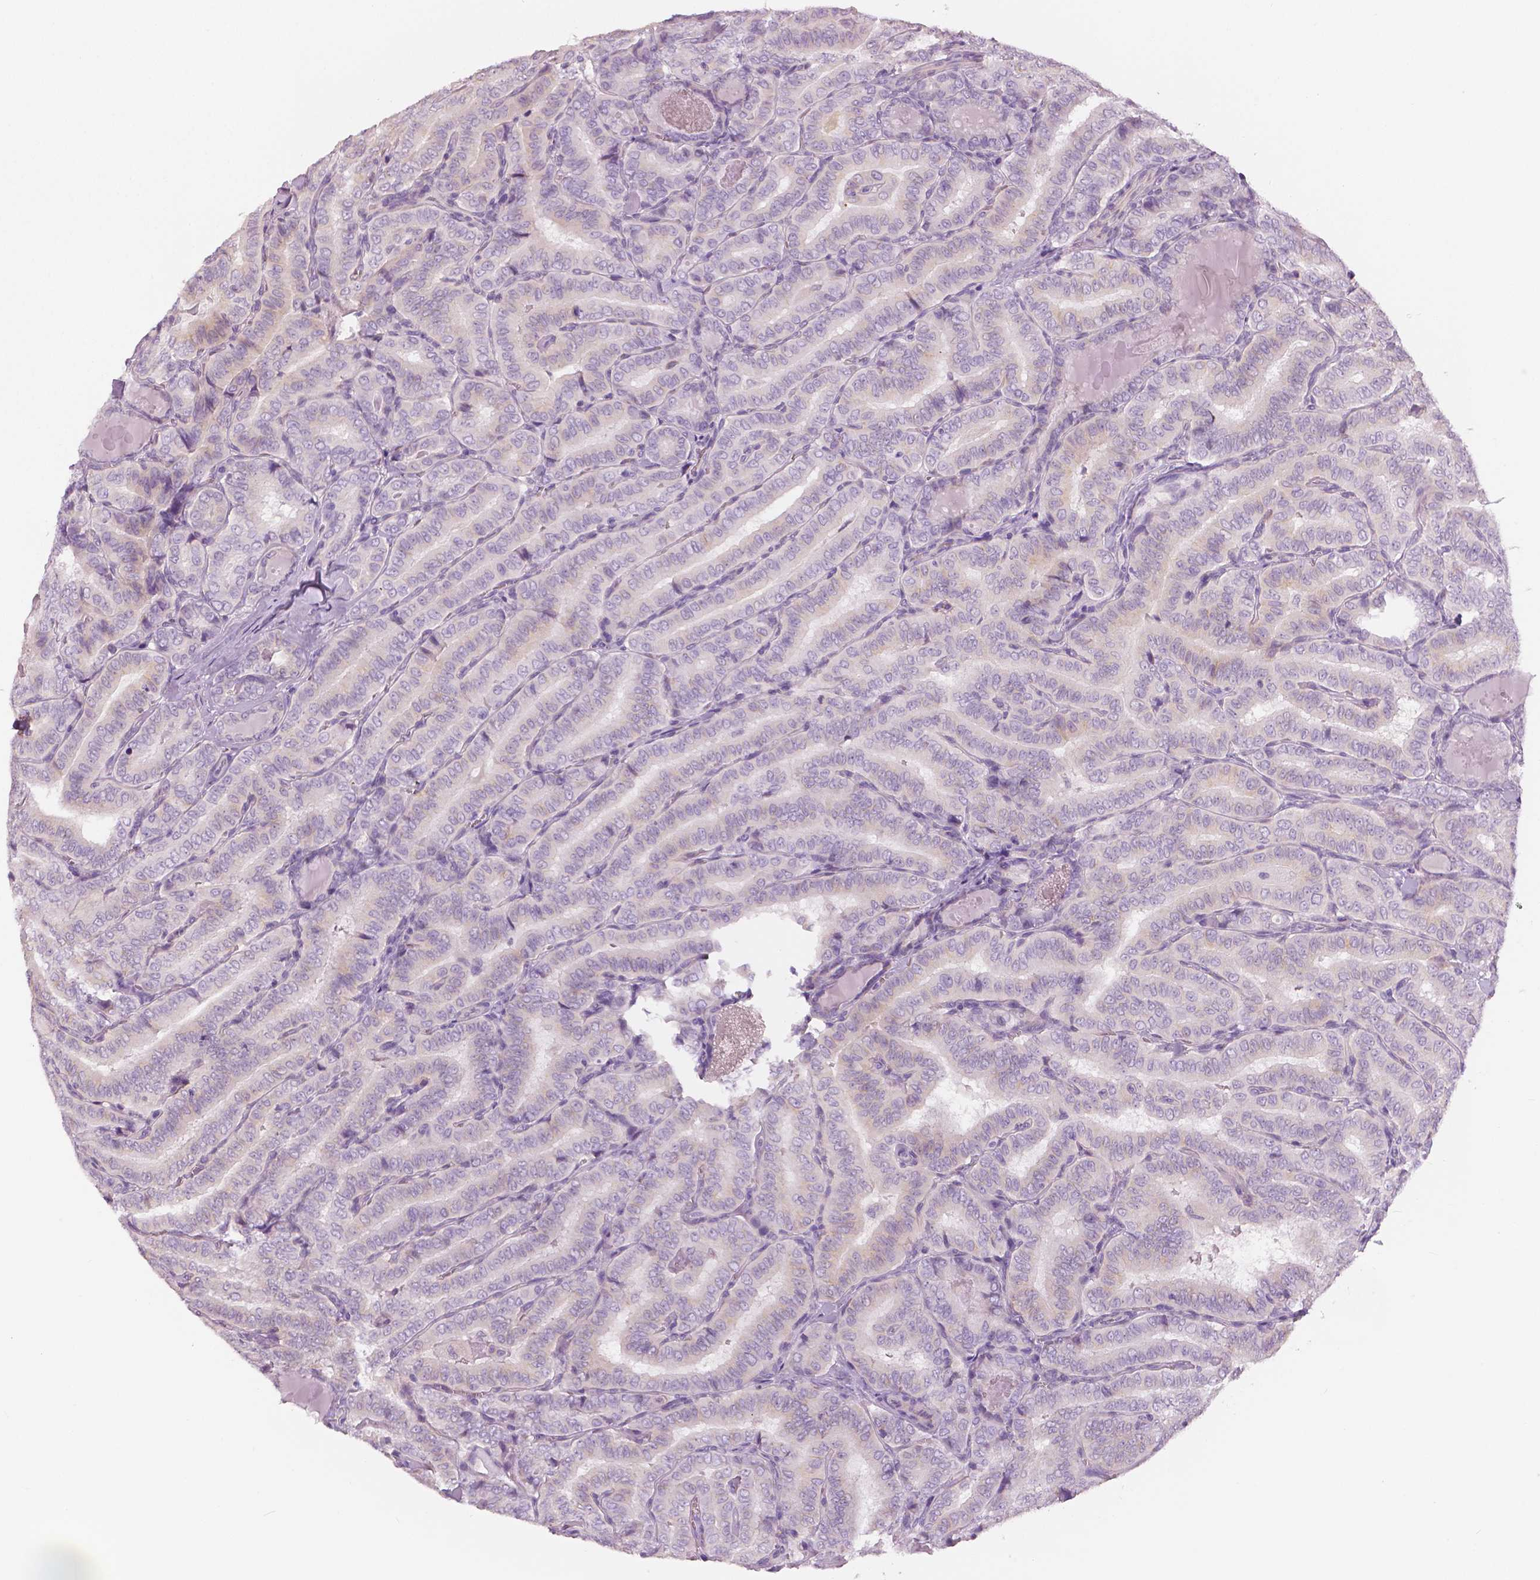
{"staining": {"intensity": "weak", "quantity": "<25%", "location": "cytoplasmic/membranous"}, "tissue": "thyroid cancer", "cell_type": "Tumor cells", "image_type": "cancer", "snomed": [{"axis": "morphology", "description": "Papillary adenocarcinoma, NOS"}, {"axis": "morphology", "description": "Papillary adenoma metastatic"}, {"axis": "topography", "description": "Thyroid gland"}], "caption": "DAB (3,3'-diaminobenzidine) immunohistochemical staining of papillary adenoma metastatic (thyroid) demonstrates no significant expression in tumor cells.", "gene": "SLC24A1", "patient": {"sex": "female", "age": 50}}